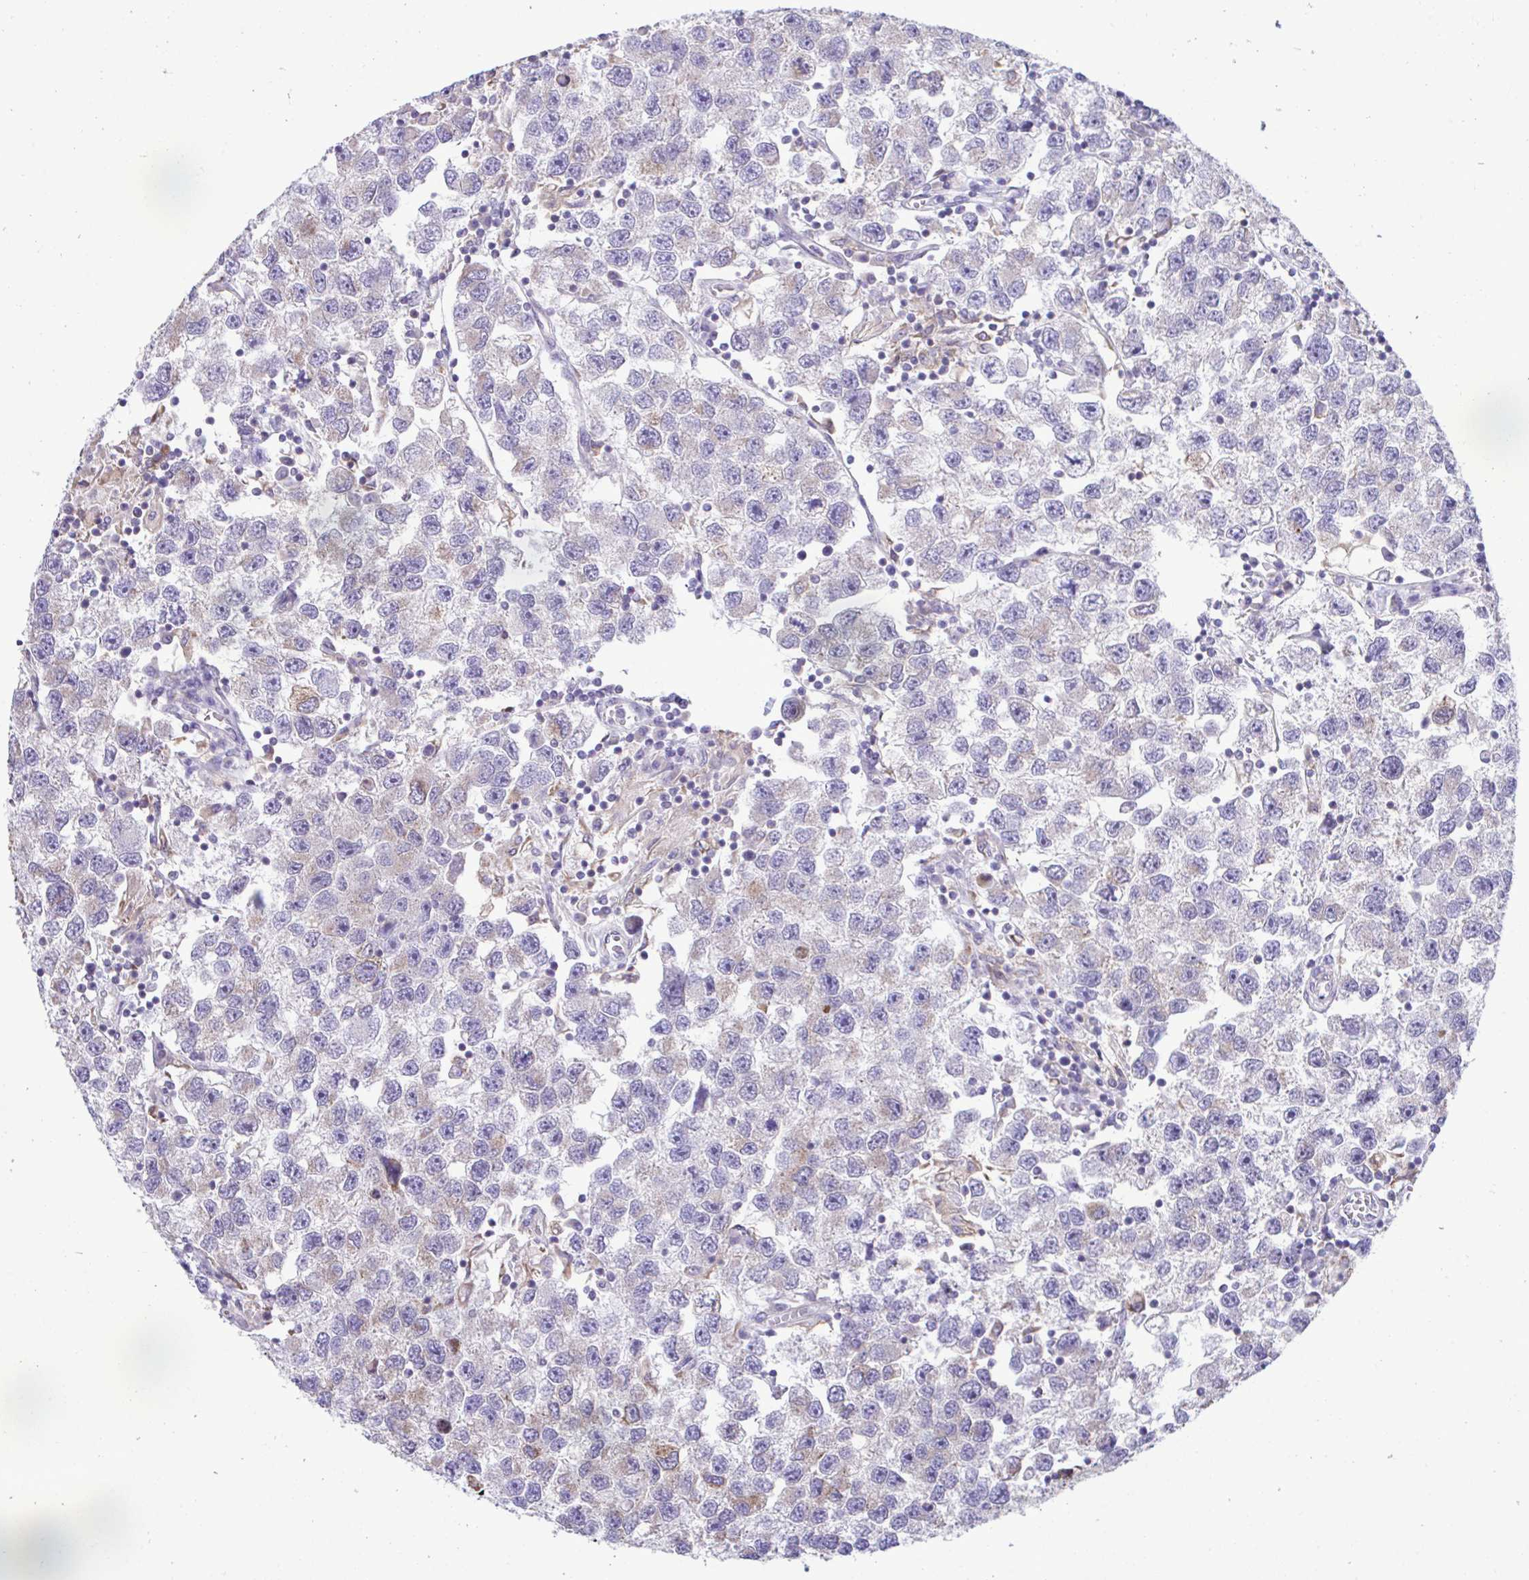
{"staining": {"intensity": "weak", "quantity": "<25%", "location": "cytoplasmic/membranous"}, "tissue": "testis cancer", "cell_type": "Tumor cells", "image_type": "cancer", "snomed": [{"axis": "morphology", "description": "Seminoma, NOS"}, {"axis": "topography", "description": "Testis"}], "caption": "High magnification brightfield microscopy of seminoma (testis) stained with DAB (3,3'-diaminobenzidine) (brown) and counterstained with hematoxylin (blue): tumor cells show no significant staining.", "gene": "PIGK", "patient": {"sex": "male", "age": 26}}